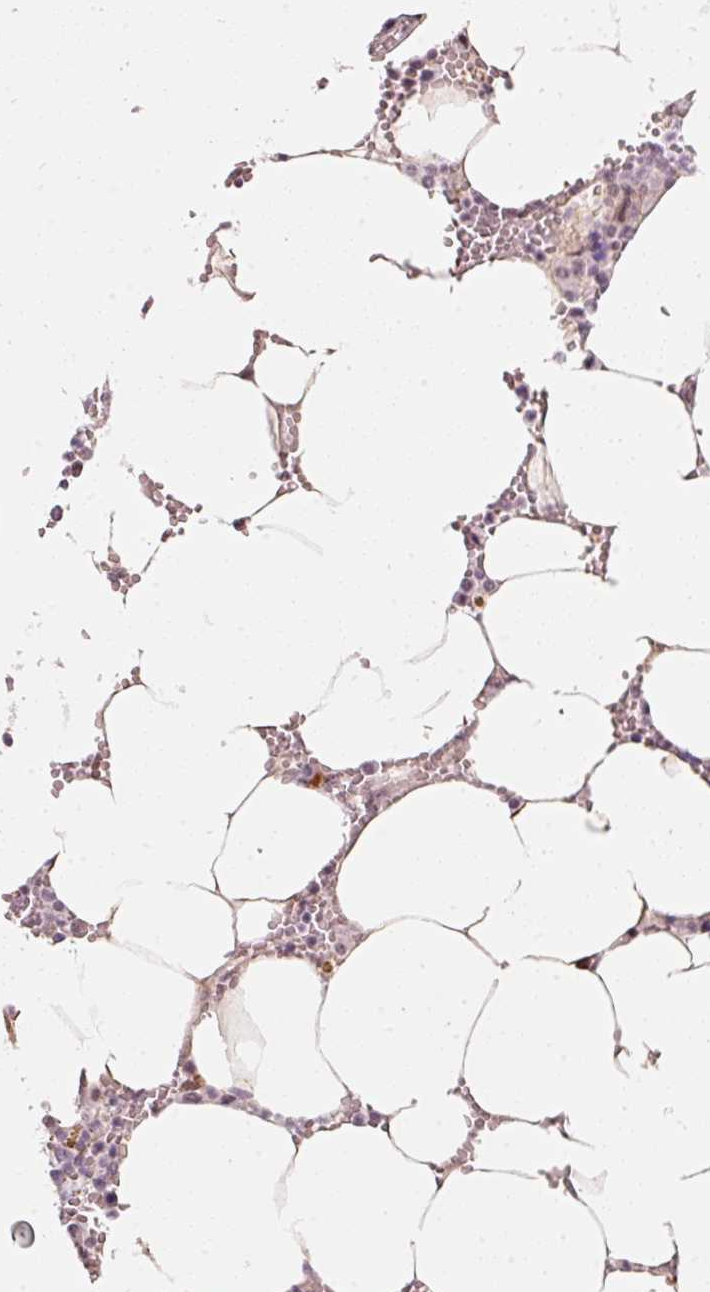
{"staining": {"intensity": "weak", "quantity": "<25%", "location": "cytoplasmic/membranous"}, "tissue": "bone marrow", "cell_type": "Hematopoietic cells", "image_type": "normal", "snomed": [{"axis": "morphology", "description": "Normal tissue, NOS"}, {"axis": "topography", "description": "Bone marrow"}], "caption": "DAB (3,3'-diaminobenzidine) immunohistochemical staining of normal human bone marrow demonstrates no significant staining in hematopoietic cells.", "gene": "MXRA8", "patient": {"sex": "male", "age": 70}}